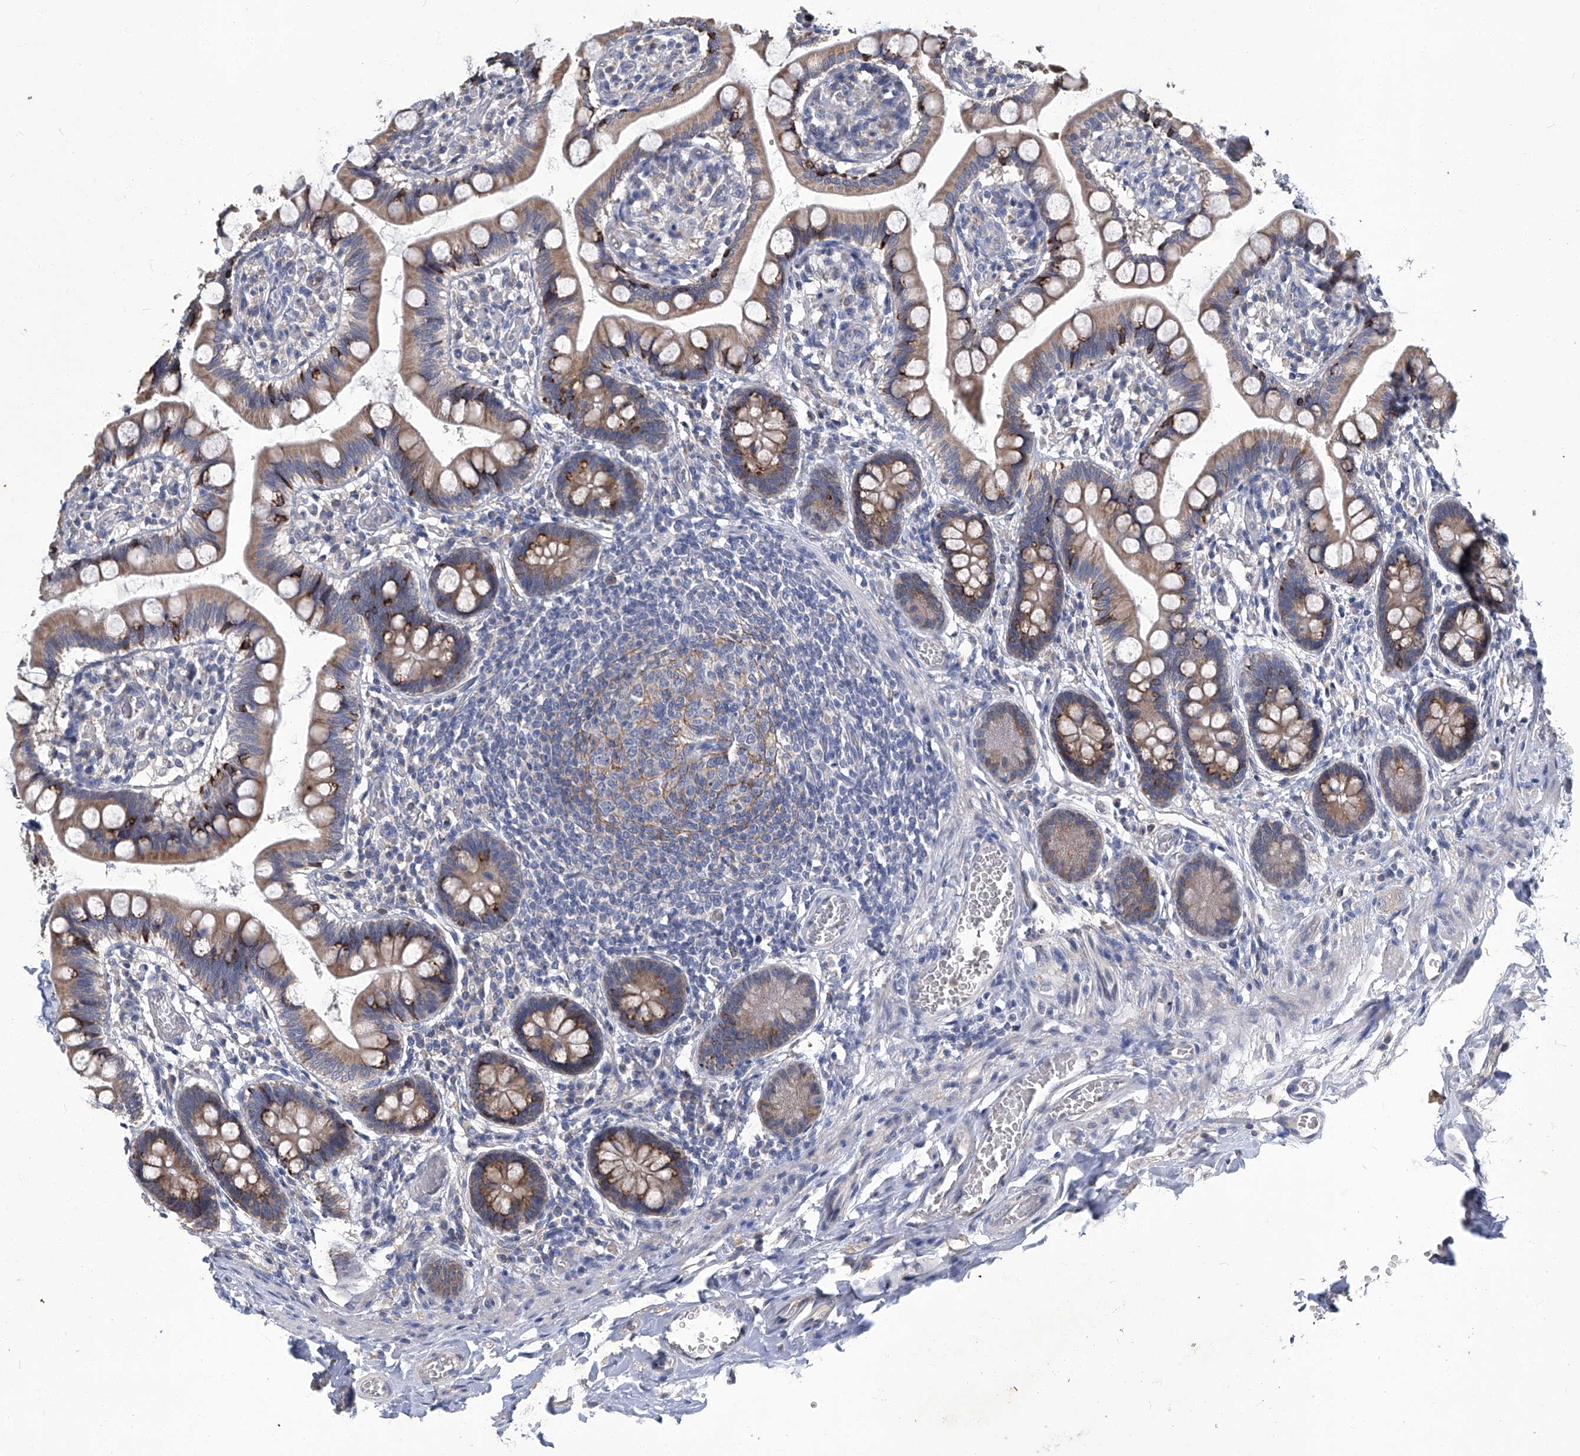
{"staining": {"intensity": "strong", "quantity": "25%-75%", "location": "cytoplasmic/membranous"}, "tissue": "small intestine", "cell_type": "Glandular cells", "image_type": "normal", "snomed": [{"axis": "morphology", "description": "Normal tissue, NOS"}, {"axis": "topography", "description": "Small intestine"}], "caption": "Immunohistochemical staining of benign human small intestine reveals 25%-75% levels of strong cytoplasmic/membranous protein positivity in about 25%-75% of glandular cells.", "gene": "TGFBR1", "patient": {"sex": "male", "age": 52}}